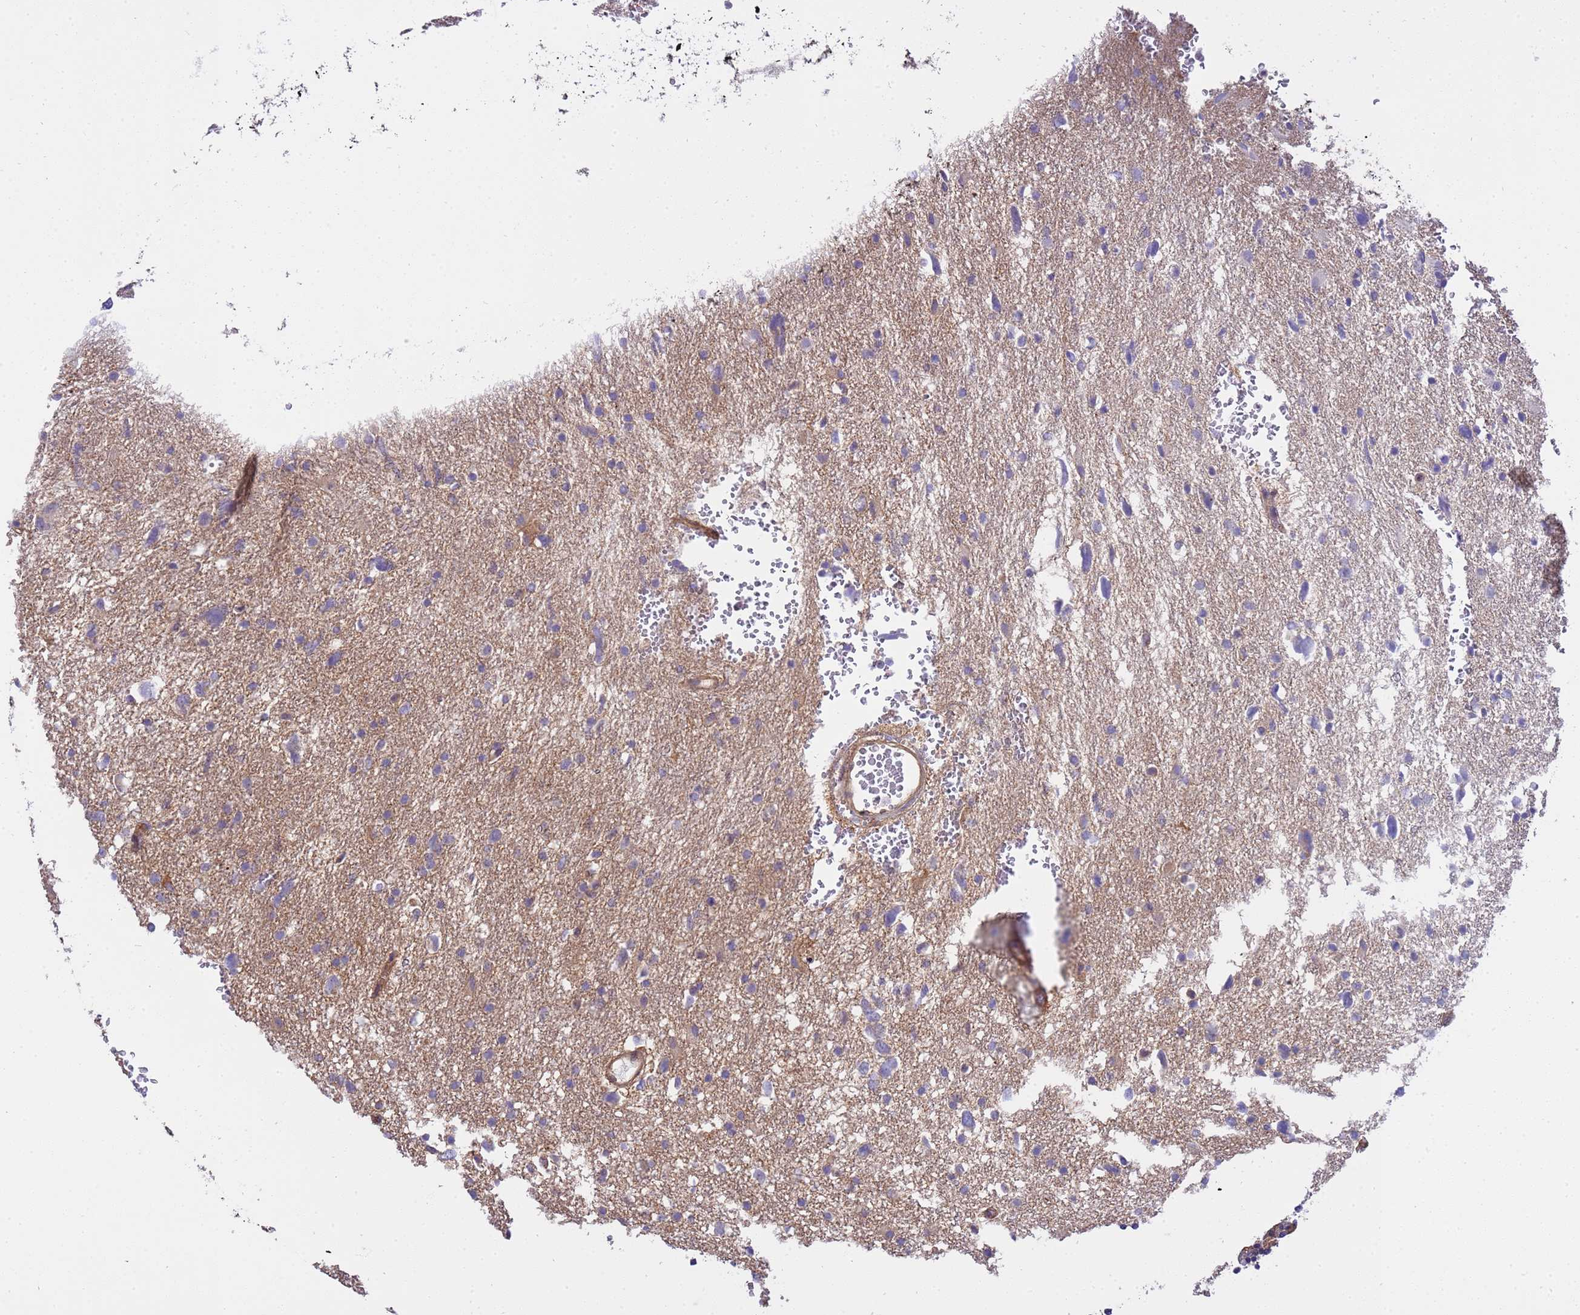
{"staining": {"intensity": "negative", "quantity": "none", "location": "none"}, "tissue": "glioma", "cell_type": "Tumor cells", "image_type": "cancer", "snomed": [{"axis": "morphology", "description": "Glioma, malignant, High grade"}, {"axis": "topography", "description": "Brain"}], "caption": "Human high-grade glioma (malignant) stained for a protein using immunohistochemistry displays no staining in tumor cells.", "gene": "SMCO3", "patient": {"sex": "male", "age": 61}}